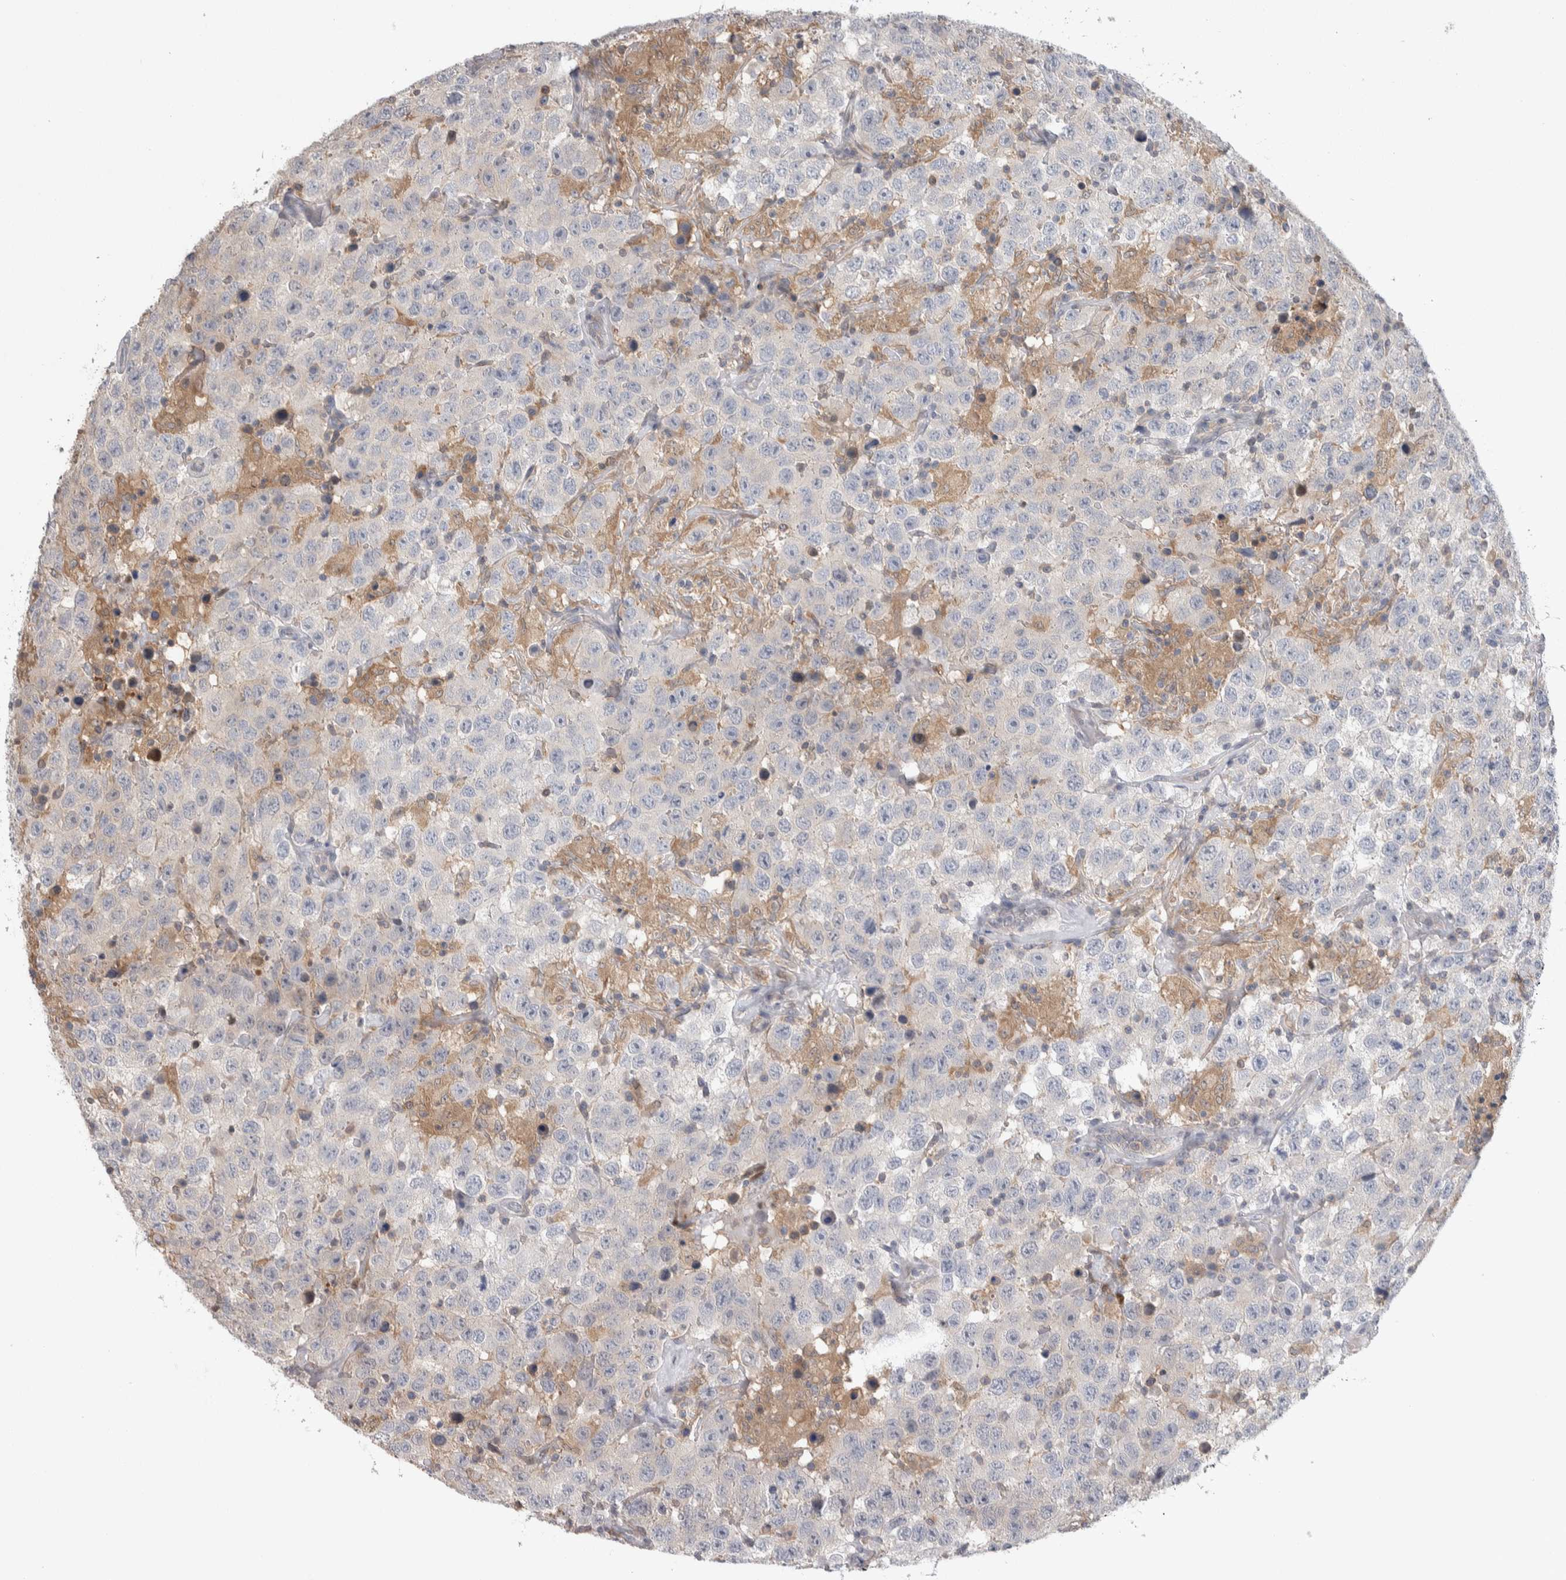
{"staining": {"intensity": "negative", "quantity": "none", "location": "none"}, "tissue": "testis cancer", "cell_type": "Tumor cells", "image_type": "cancer", "snomed": [{"axis": "morphology", "description": "Seminoma, NOS"}, {"axis": "topography", "description": "Testis"}], "caption": "Testis seminoma was stained to show a protein in brown. There is no significant expression in tumor cells. (DAB (3,3'-diaminobenzidine) immunohistochemistry (IHC) visualized using brightfield microscopy, high magnification).", "gene": "HTATIP2", "patient": {"sex": "male", "age": 41}}